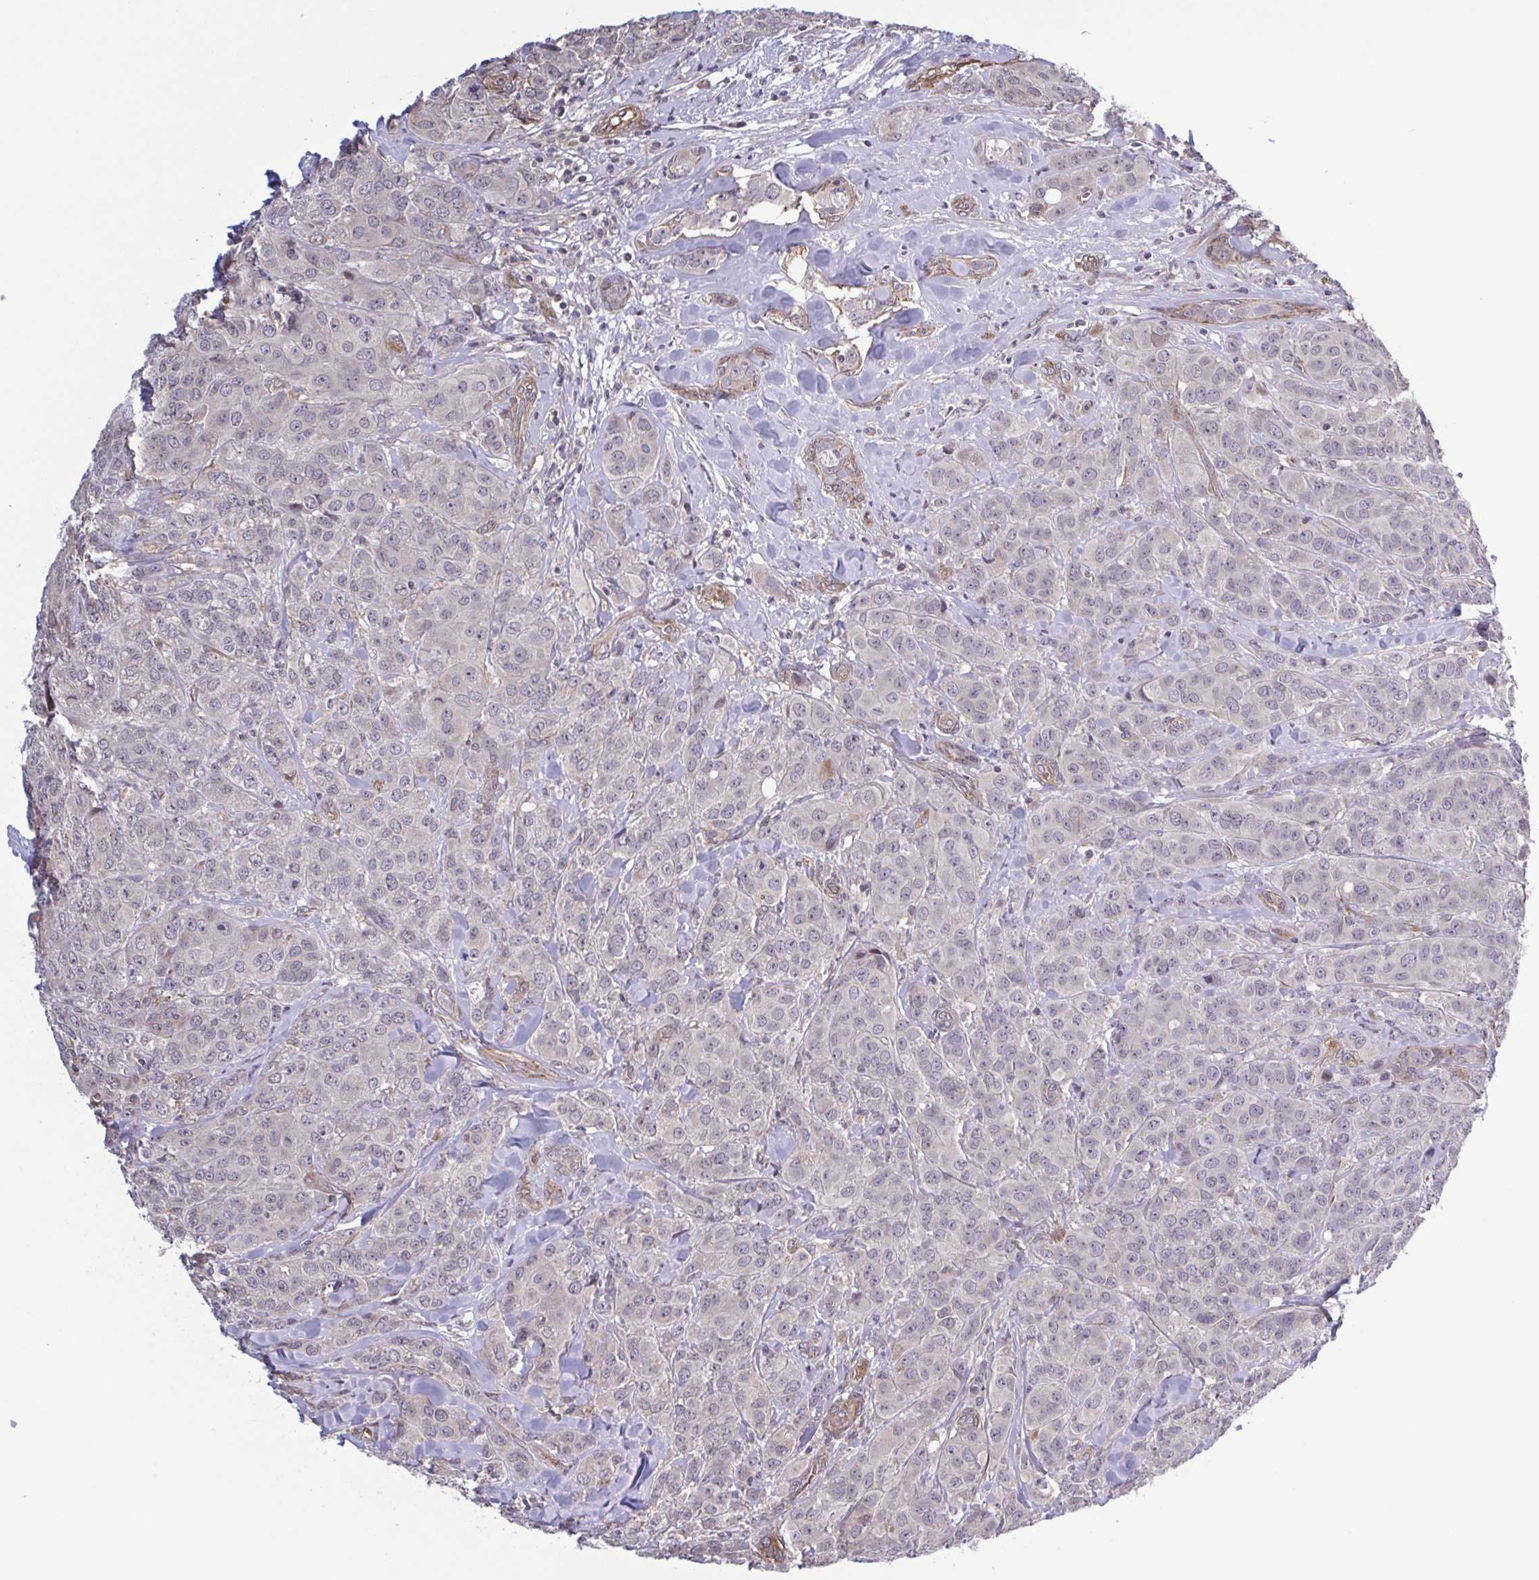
{"staining": {"intensity": "negative", "quantity": "none", "location": "none"}, "tissue": "breast cancer", "cell_type": "Tumor cells", "image_type": "cancer", "snomed": [{"axis": "morphology", "description": "Normal tissue, NOS"}, {"axis": "morphology", "description": "Duct carcinoma"}, {"axis": "topography", "description": "Breast"}], "caption": "Tumor cells are negative for protein expression in human breast cancer (intraductal carcinoma).", "gene": "ZNF200", "patient": {"sex": "female", "age": 43}}